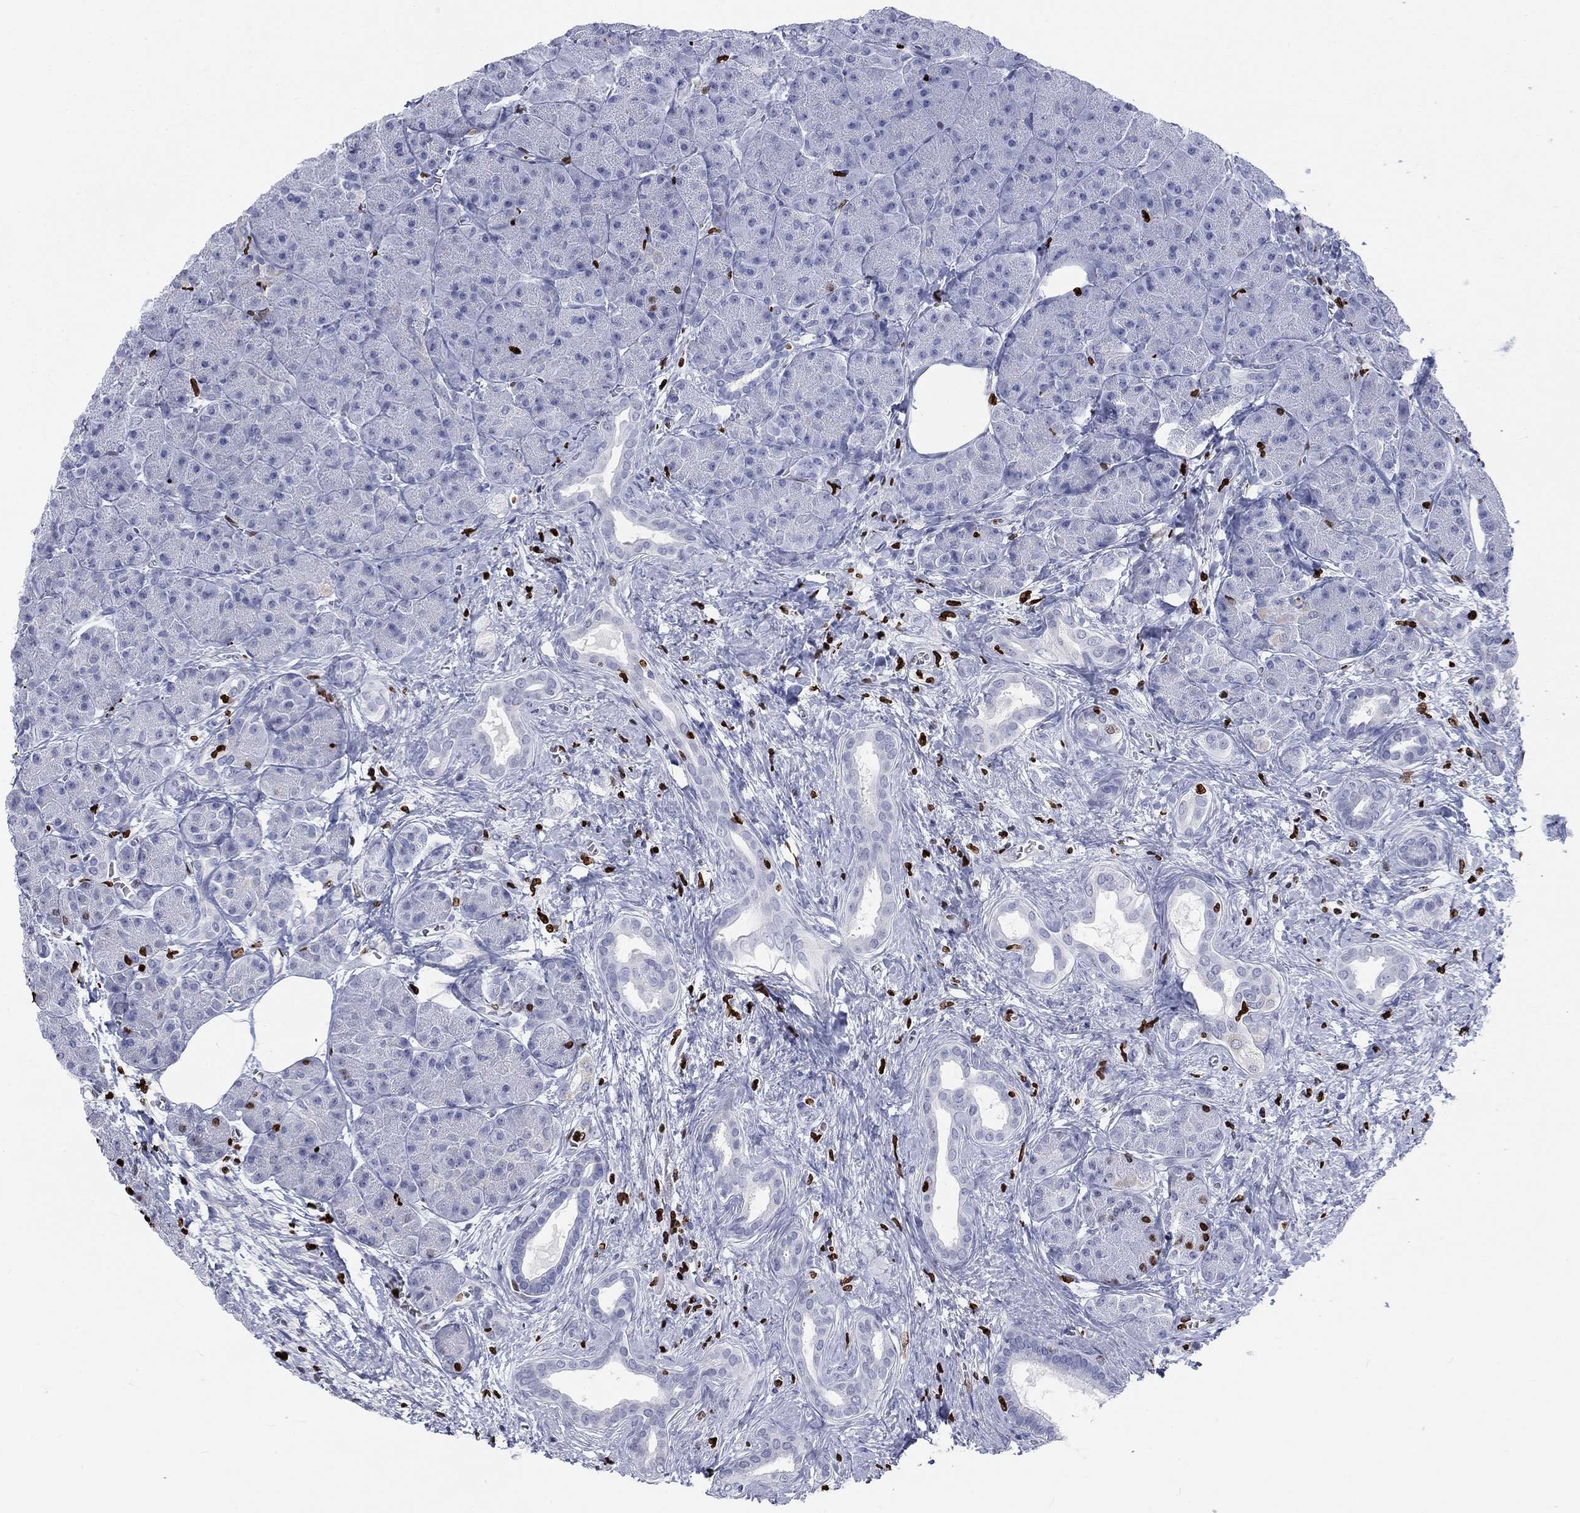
{"staining": {"intensity": "strong", "quantity": "<25%", "location": "nuclear"}, "tissue": "pancreas", "cell_type": "Exocrine glandular cells", "image_type": "normal", "snomed": [{"axis": "morphology", "description": "Normal tissue, NOS"}, {"axis": "topography", "description": "Pancreas"}], "caption": "This is a photomicrograph of immunohistochemistry (IHC) staining of benign pancreas, which shows strong staining in the nuclear of exocrine glandular cells.", "gene": "H1", "patient": {"sex": "male", "age": 61}}